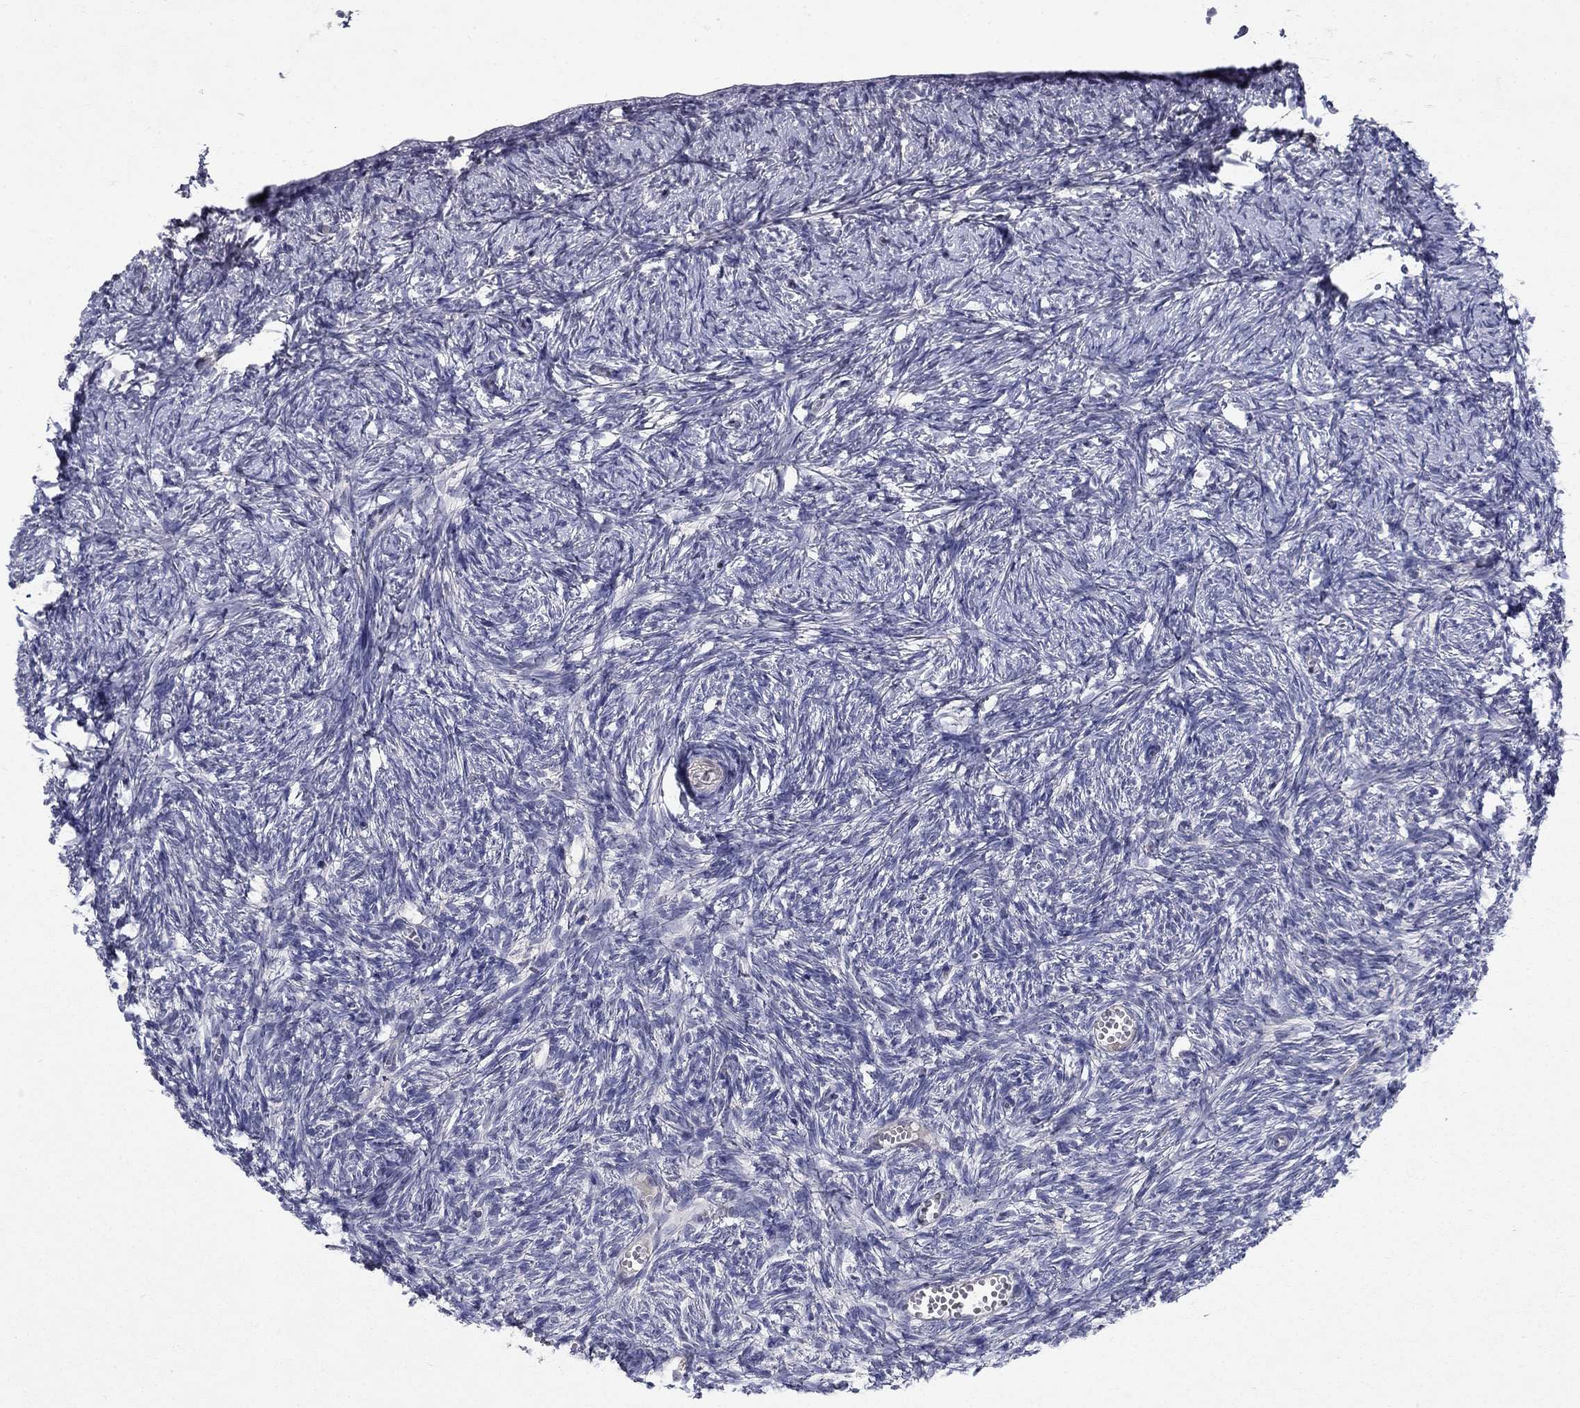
{"staining": {"intensity": "negative", "quantity": "none", "location": "none"}, "tissue": "ovary", "cell_type": "Follicle cells", "image_type": "normal", "snomed": [{"axis": "morphology", "description": "Normal tissue, NOS"}, {"axis": "topography", "description": "Ovary"}], "caption": "High magnification brightfield microscopy of normal ovary stained with DAB (brown) and counterstained with hematoxylin (blue): follicle cells show no significant positivity. The staining is performed using DAB (3,3'-diaminobenzidine) brown chromogen with nuclei counter-stained in using hematoxylin.", "gene": "GLTP", "patient": {"sex": "female", "age": 43}}